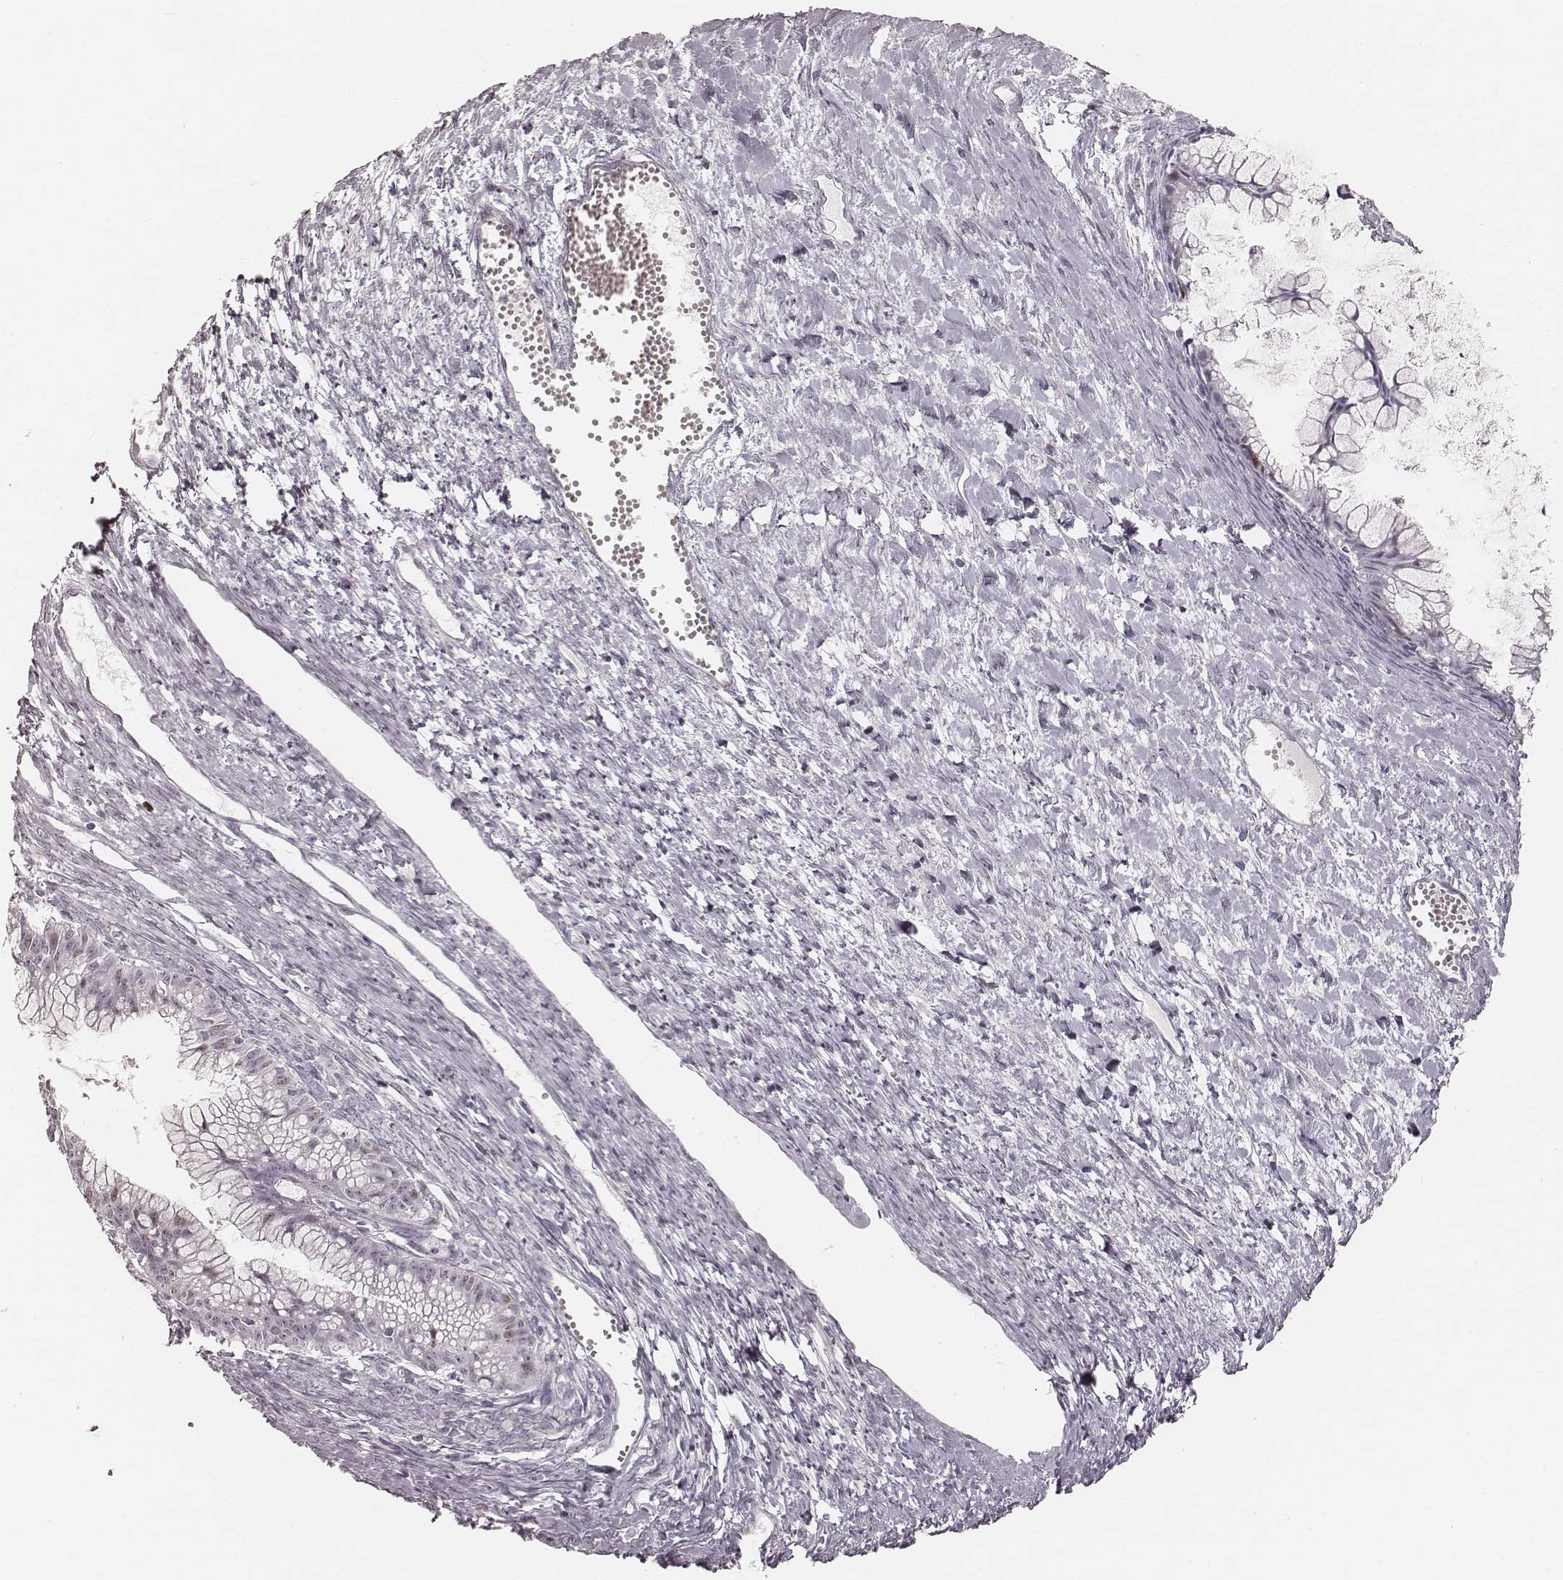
{"staining": {"intensity": "negative", "quantity": "none", "location": "none"}, "tissue": "ovarian cancer", "cell_type": "Tumor cells", "image_type": "cancer", "snomed": [{"axis": "morphology", "description": "Cystadenocarcinoma, mucinous, NOS"}, {"axis": "topography", "description": "Ovary"}], "caption": "This image is of ovarian cancer stained with immunohistochemistry (IHC) to label a protein in brown with the nuclei are counter-stained blue. There is no positivity in tumor cells. The staining was performed using DAB (3,3'-diaminobenzidine) to visualize the protein expression in brown, while the nuclei were stained in blue with hematoxylin (Magnification: 20x).", "gene": "TEX37", "patient": {"sex": "female", "age": 41}}